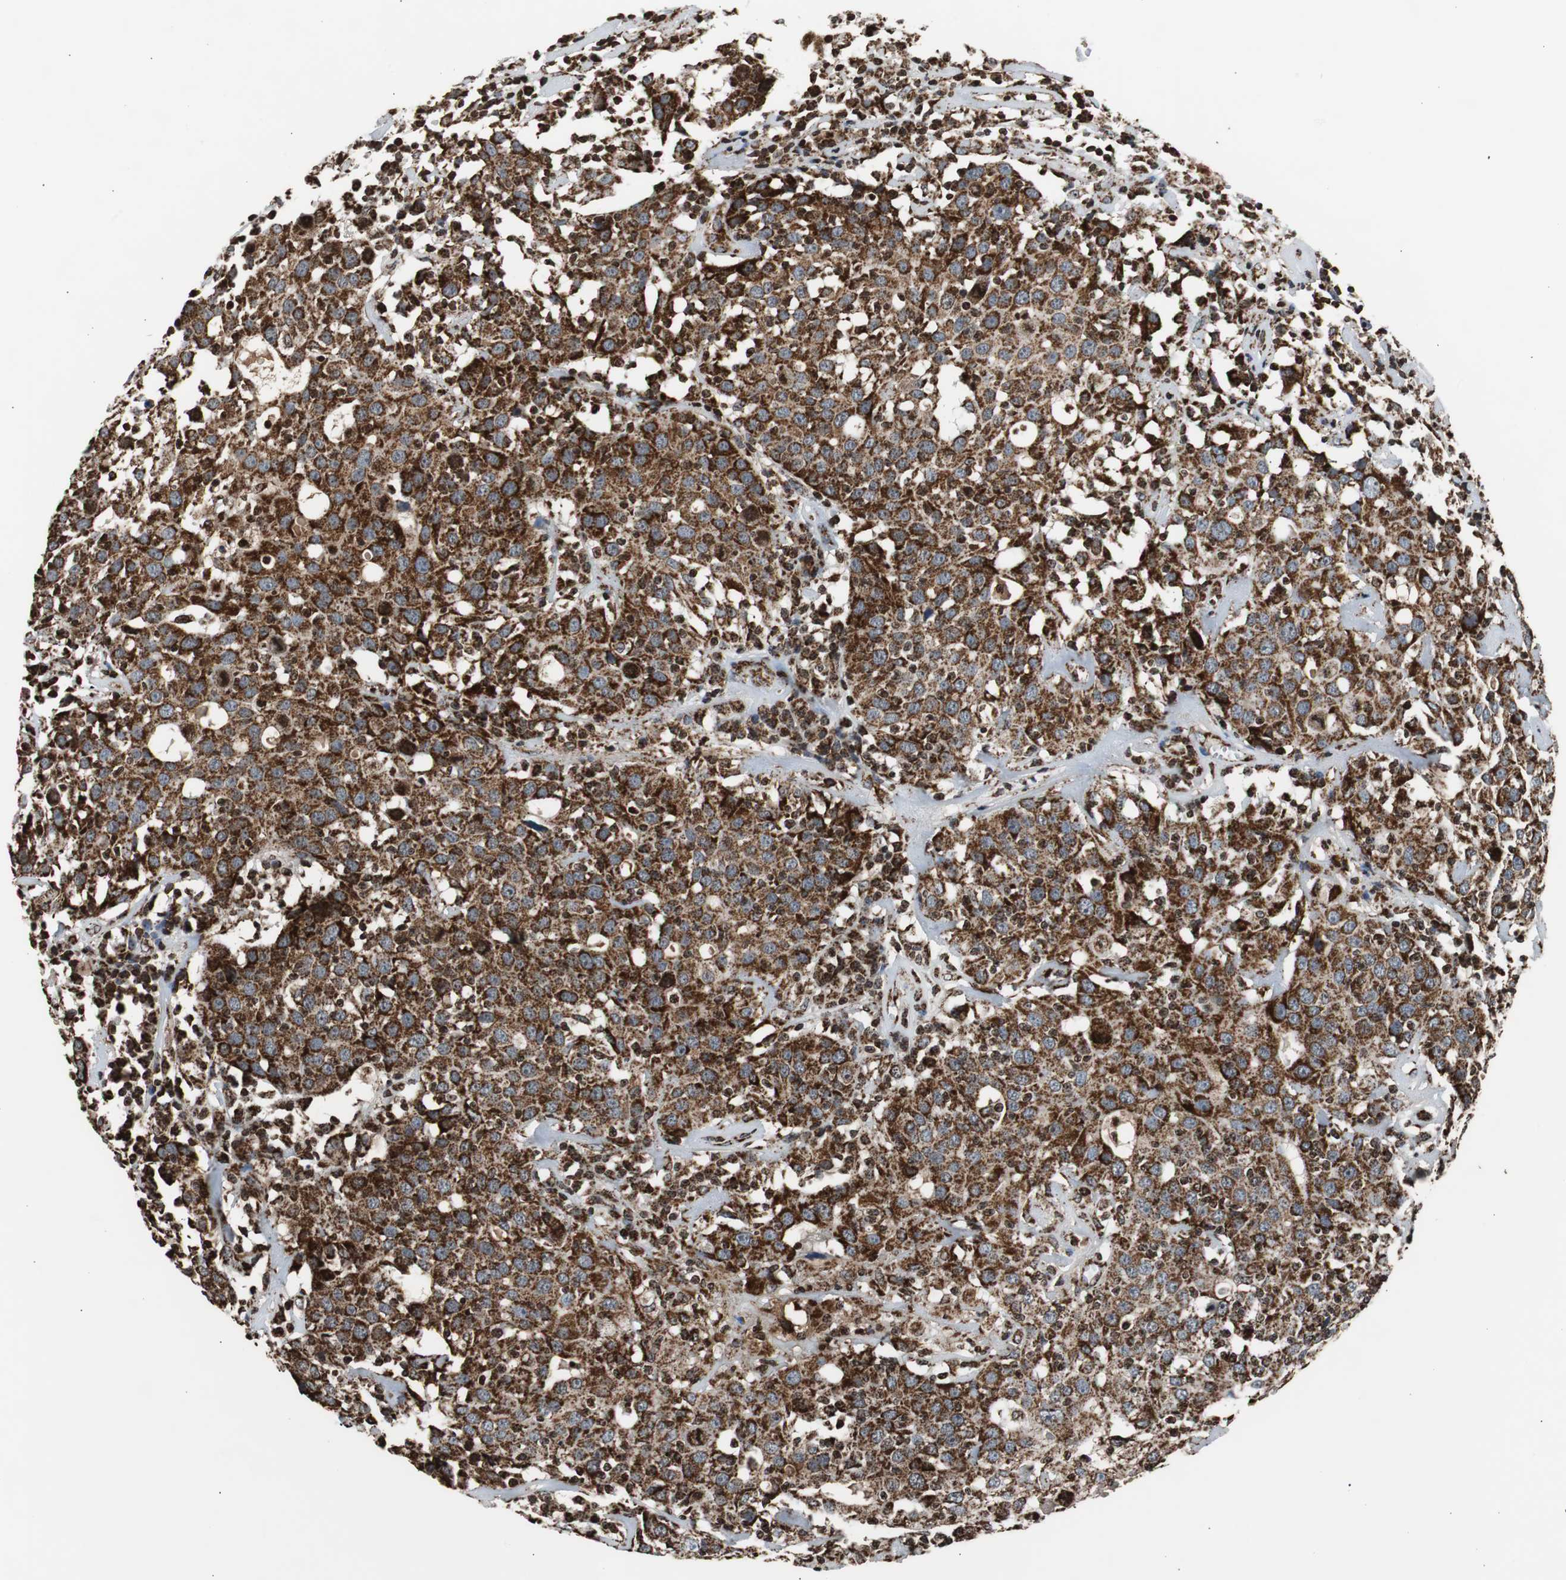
{"staining": {"intensity": "strong", "quantity": ">75%", "location": "cytoplasmic/membranous"}, "tissue": "head and neck cancer", "cell_type": "Tumor cells", "image_type": "cancer", "snomed": [{"axis": "morphology", "description": "Adenocarcinoma, NOS"}, {"axis": "topography", "description": "Salivary gland"}, {"axis": "topography", "description": "Head-Neck"}], "caption": "High-power microscopy captured an immunohistochemistry (IHC) photomicrograph of head and neck adenocarcinoma, revealing strong cytoplasmic/membranous expression in approximately >75% of tumor cells. (DAB (3,3'-diaminobenzidine) = brown stain, brightfield microscopy at high magnification).", "gene": "HSPA9", "patient": {"sex": "female", "age": 65}}